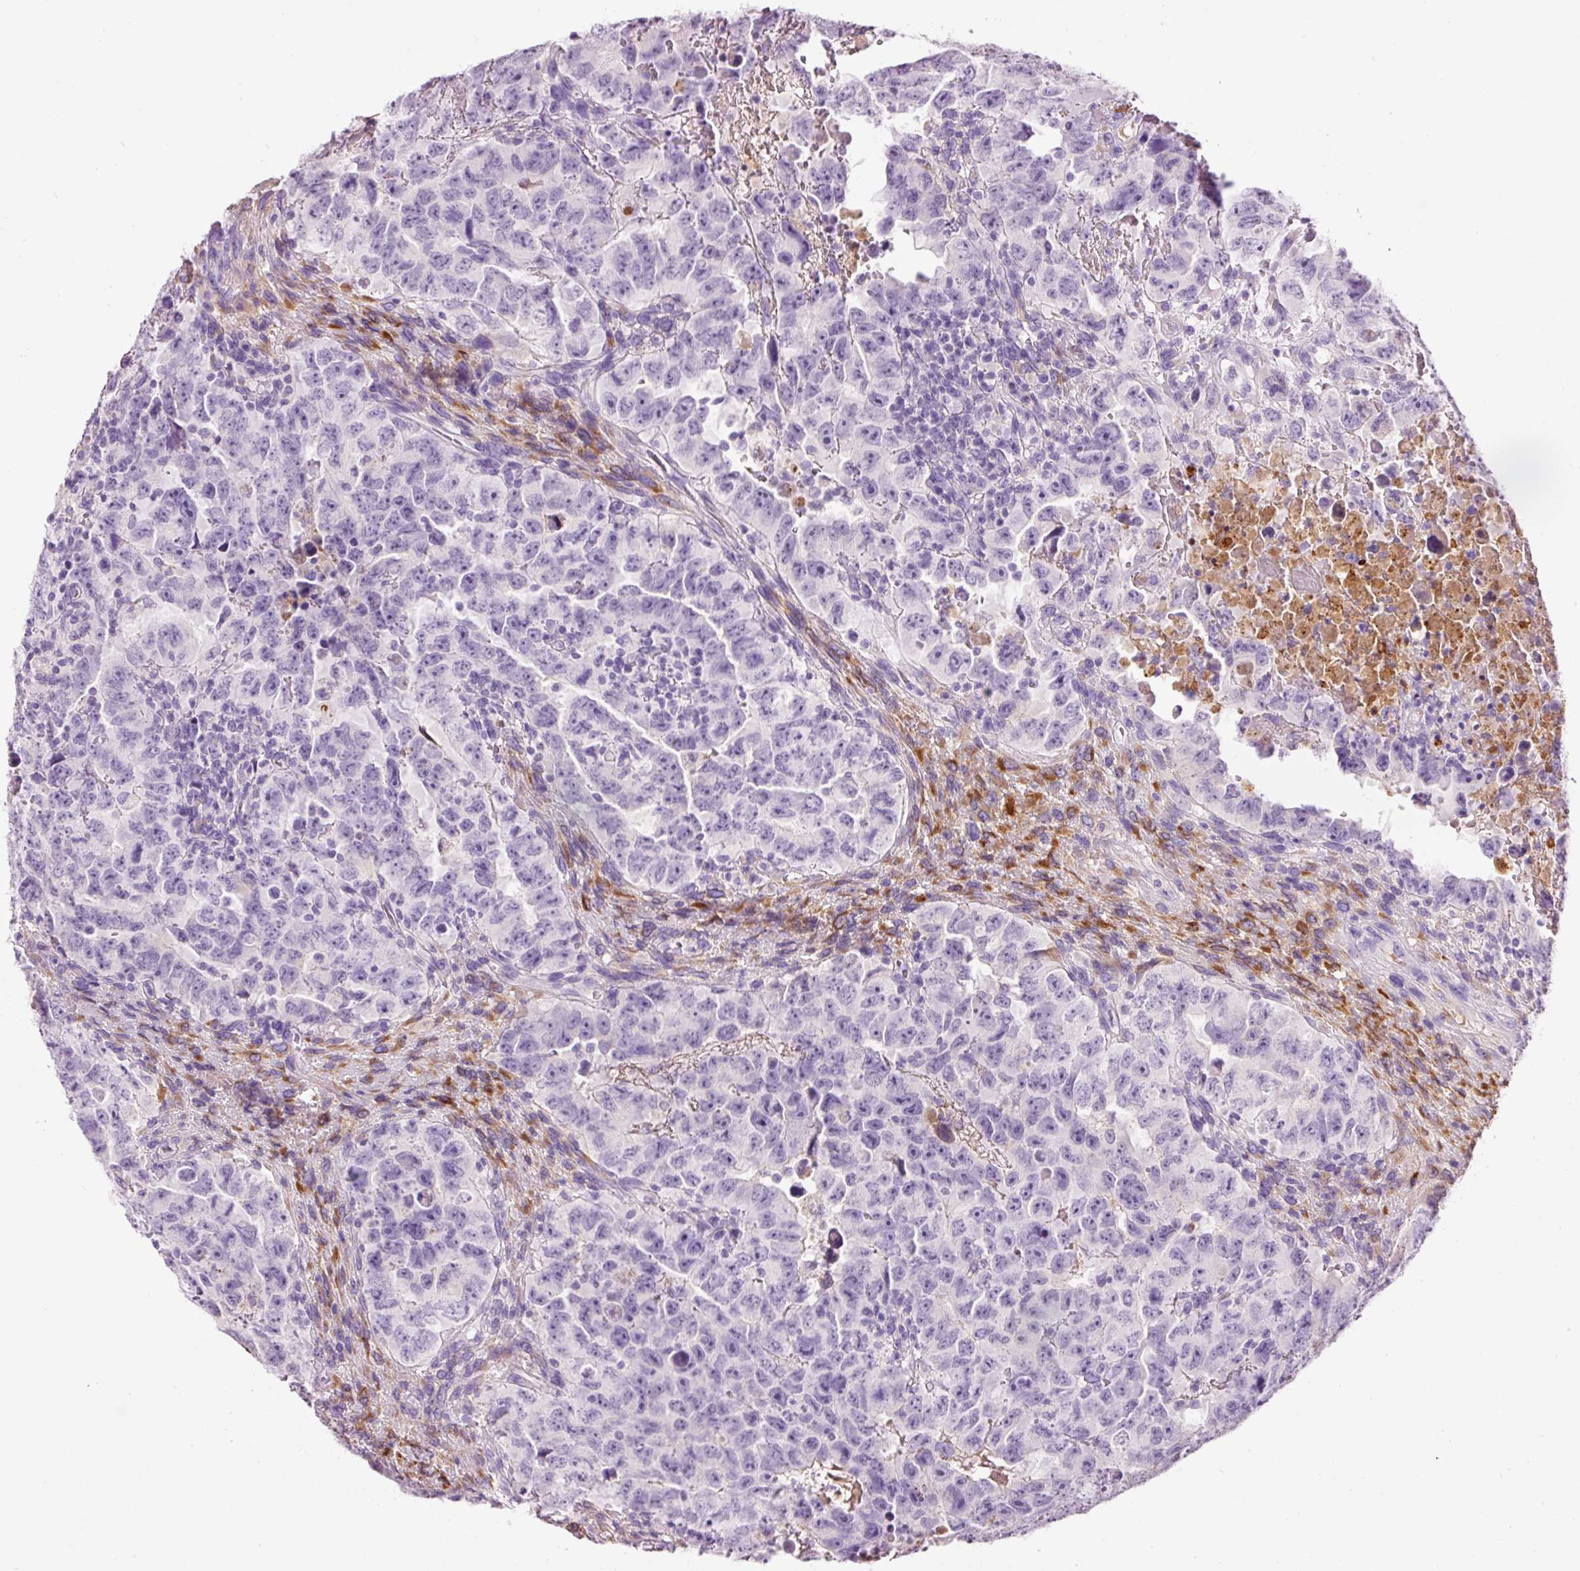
{"staining": {"intensity": "negative", "quantity": "none", "location": "none"}, "tissue": "testis cancer", "cell_type": "Tumor cells", "image_type": "cancer", "snomed": [{"axis": "morphology", "description": "Carcinoma, Embryonal, NOS"}, {"axis": "topography", "description": "Testis"}], "caption": "Immunohistochemical staining of testis embryonal carcinoma demonstrates no significant expression in tumor cells.", "gene": "MFAP4", "patient": {"sex": "male", "age": 24}}